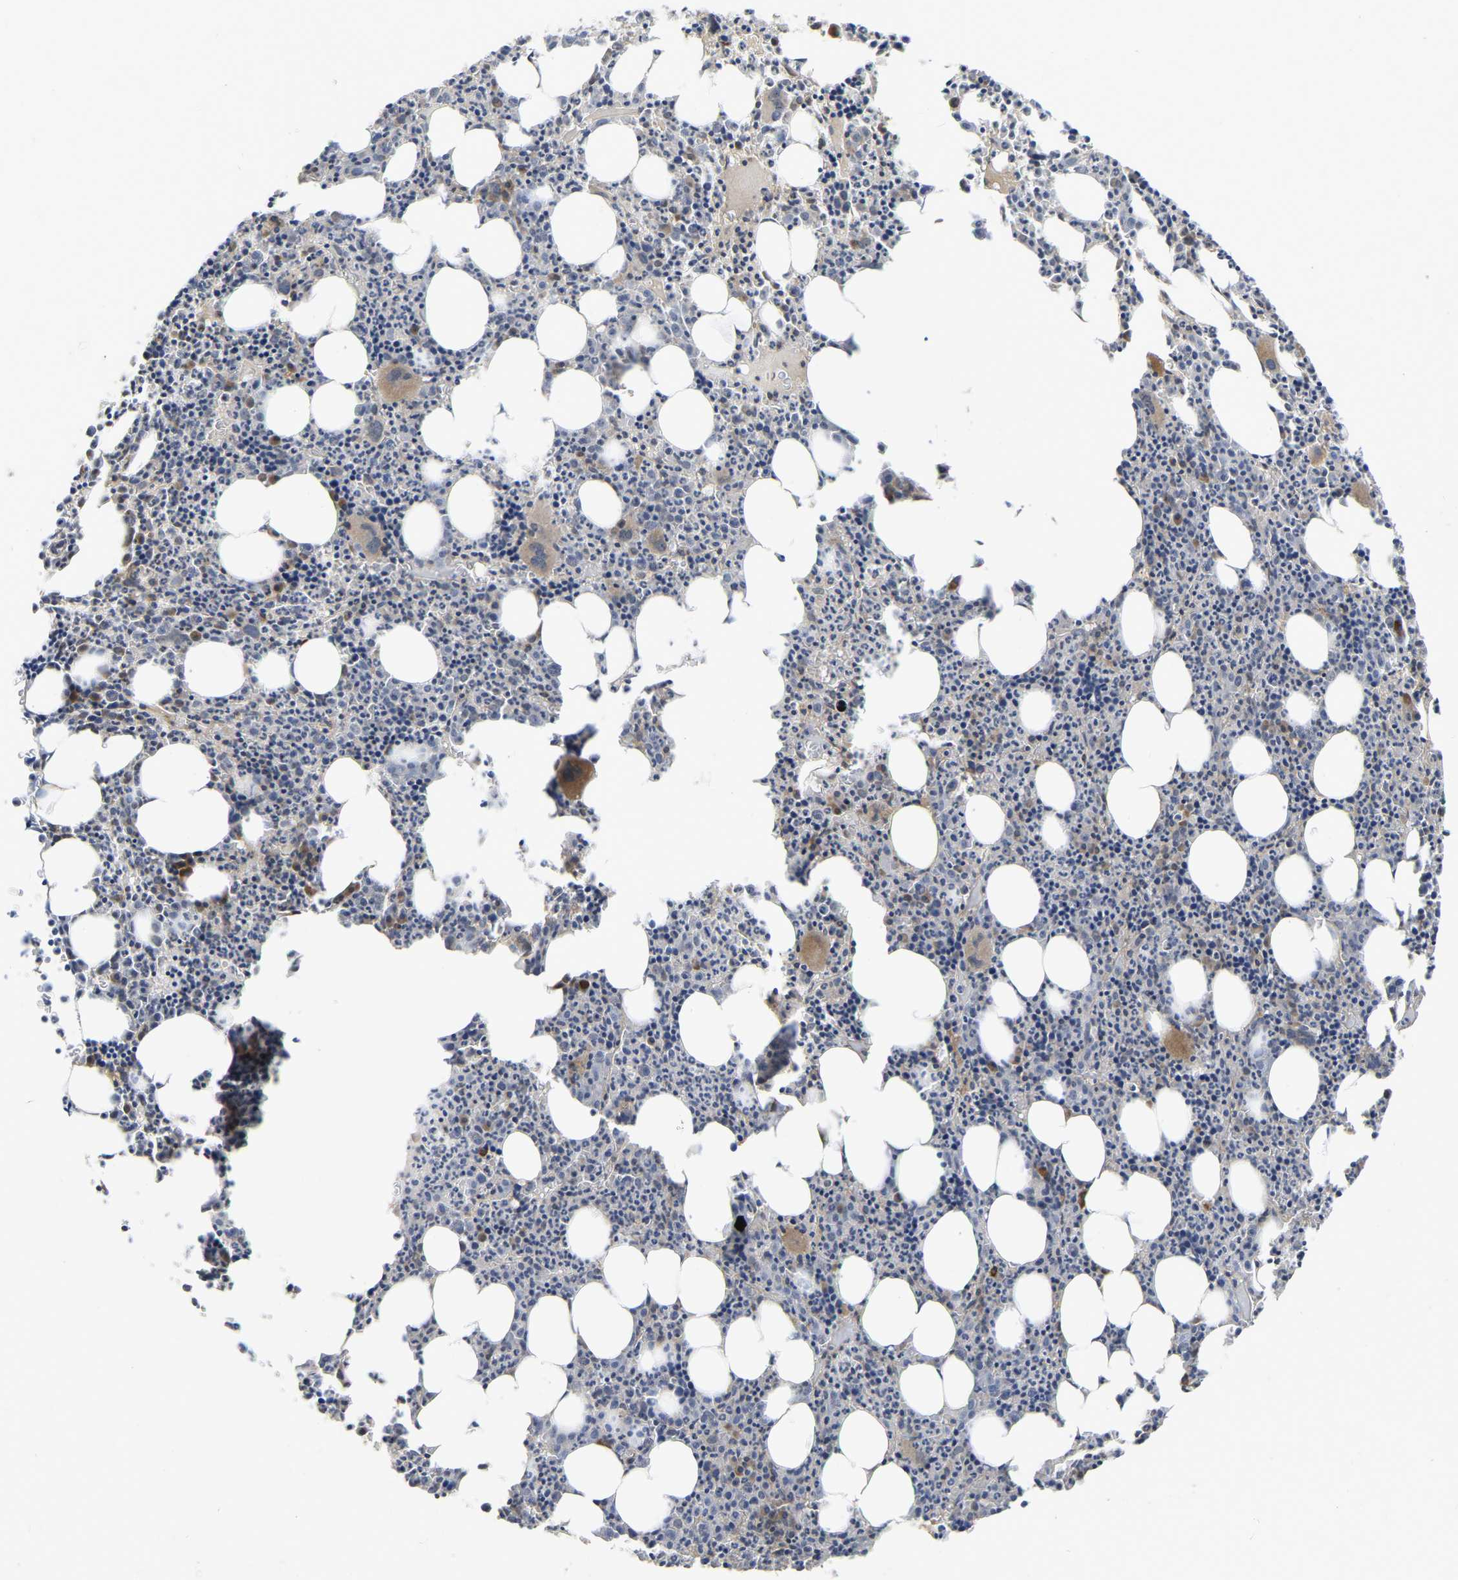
{"staining": {"intensity": "strong", "quantity": "25%-75%", "location": "cytoplasmic/membranous,nuclear"}, "tissue": "bone marrow", "cell_type": "Hematopoietic cells", "image_type": "normal", "snomed": [{"axis": "morphology", "description": "Normal tissue, NOS"}, {"axis": "morphology", "description": "Inflammation, NOS"}, {"axis": "topography", "description": "Bone marrow"}], "caption": "This micrograph exhibits unremarkable bone marrow stained with immunohistochemistry to label a protein in brown. The cytoplasmic/membranous,nuclear of hematopoietic cells show strong positivity for the protein. Nuclei are counter-stained blue.", "gene": "CIAO1", "patient": {"sex": "female", "age": 40}}